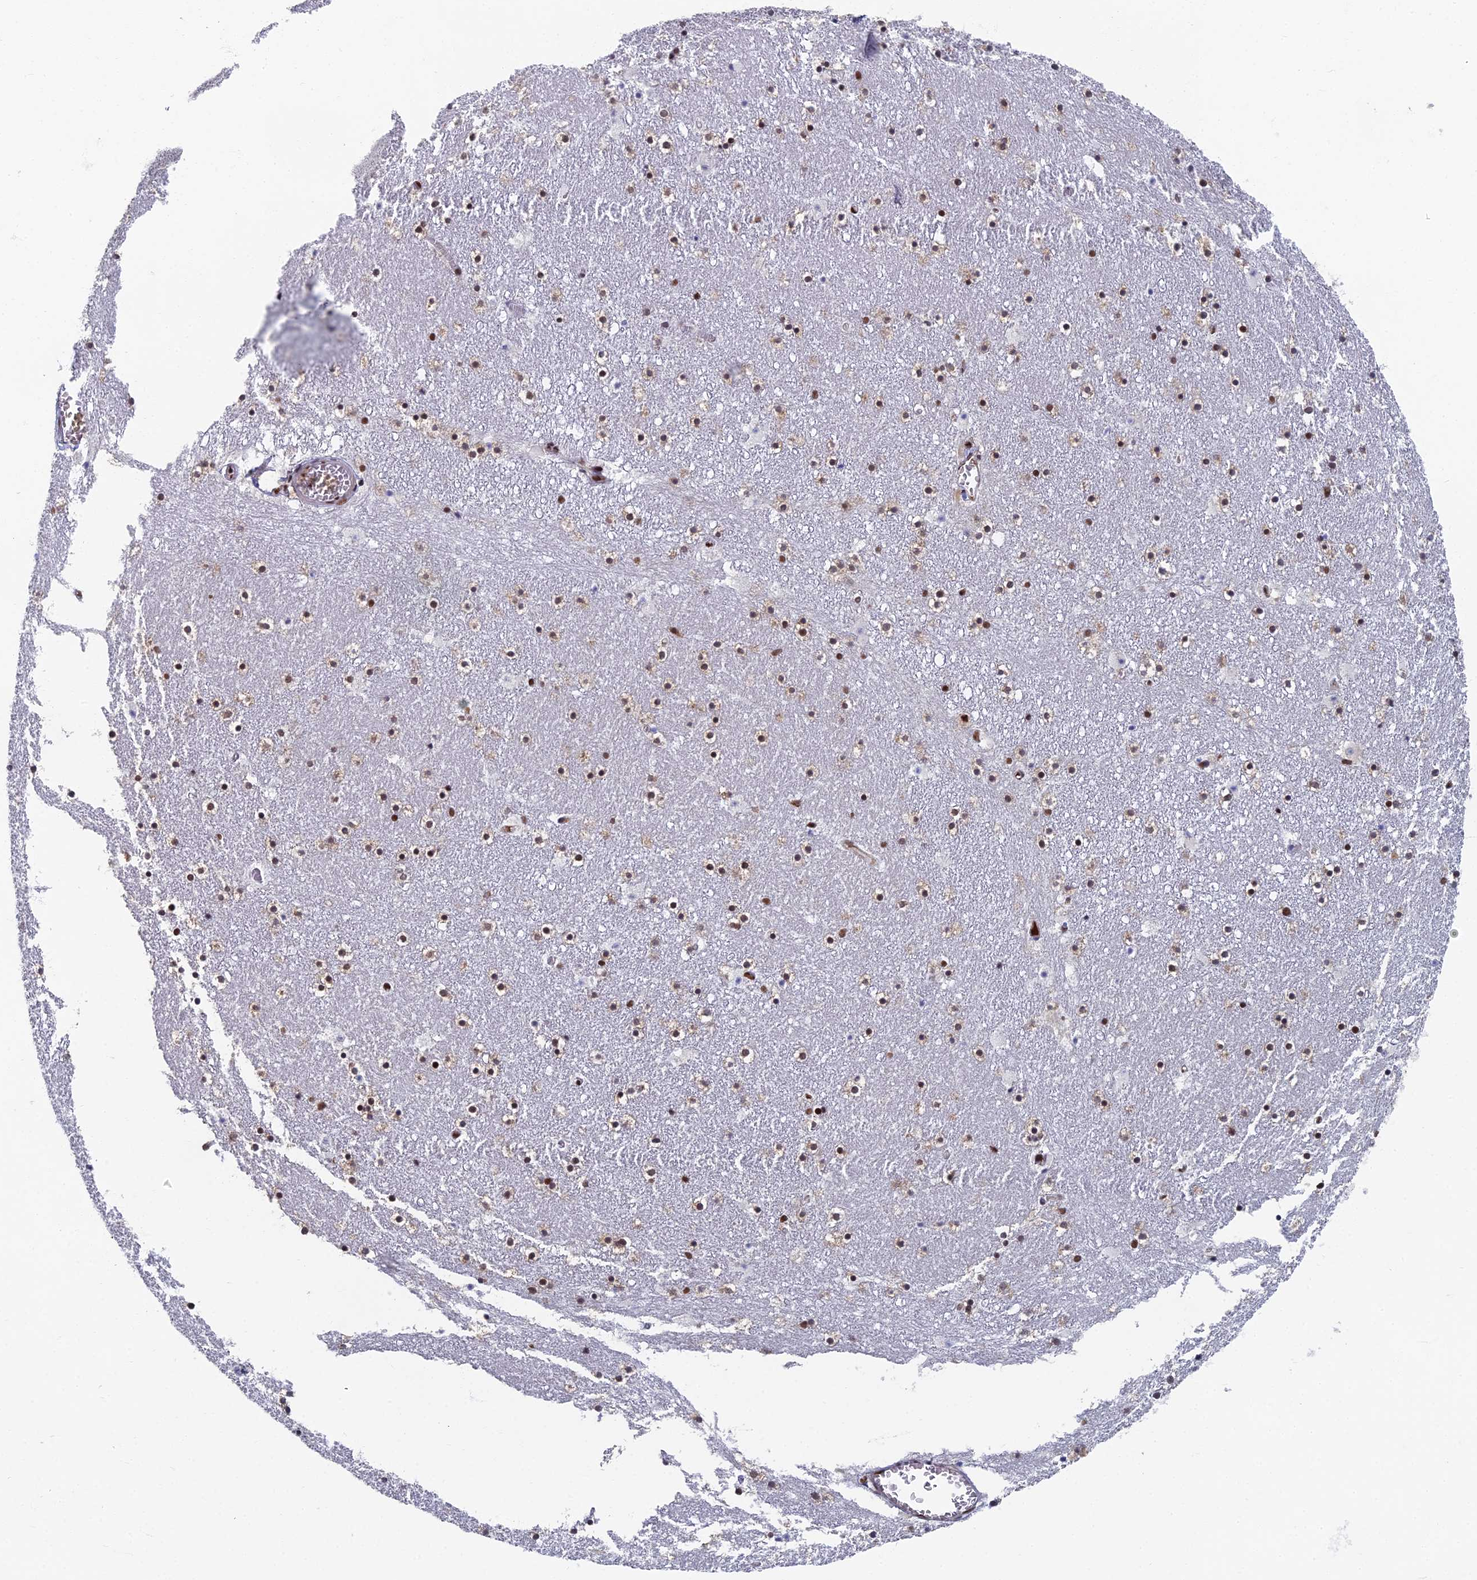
{"staining": {"intensity": "moderate", "quantity": ">75%", "location": "nuclear"}, "tissue": "caudate", "cell_type": "Glial cells", "image_type": "normal", "snomed": [{"axis": "morphology", "description": "Normal tissue, NOS"}, {"axis": "topography", "description": "Lateral ventricle wall"}], "caption": "A histopathology image of caudate stained for a protein shows moderate nuclear brown staining in glial cells. (Stains: DAB in brown, nuclei in blue, Microscopy: brightfield microscopy at high magnification).", "gene": "TAF13", "patient": {"sex": "male", "age": 45}}